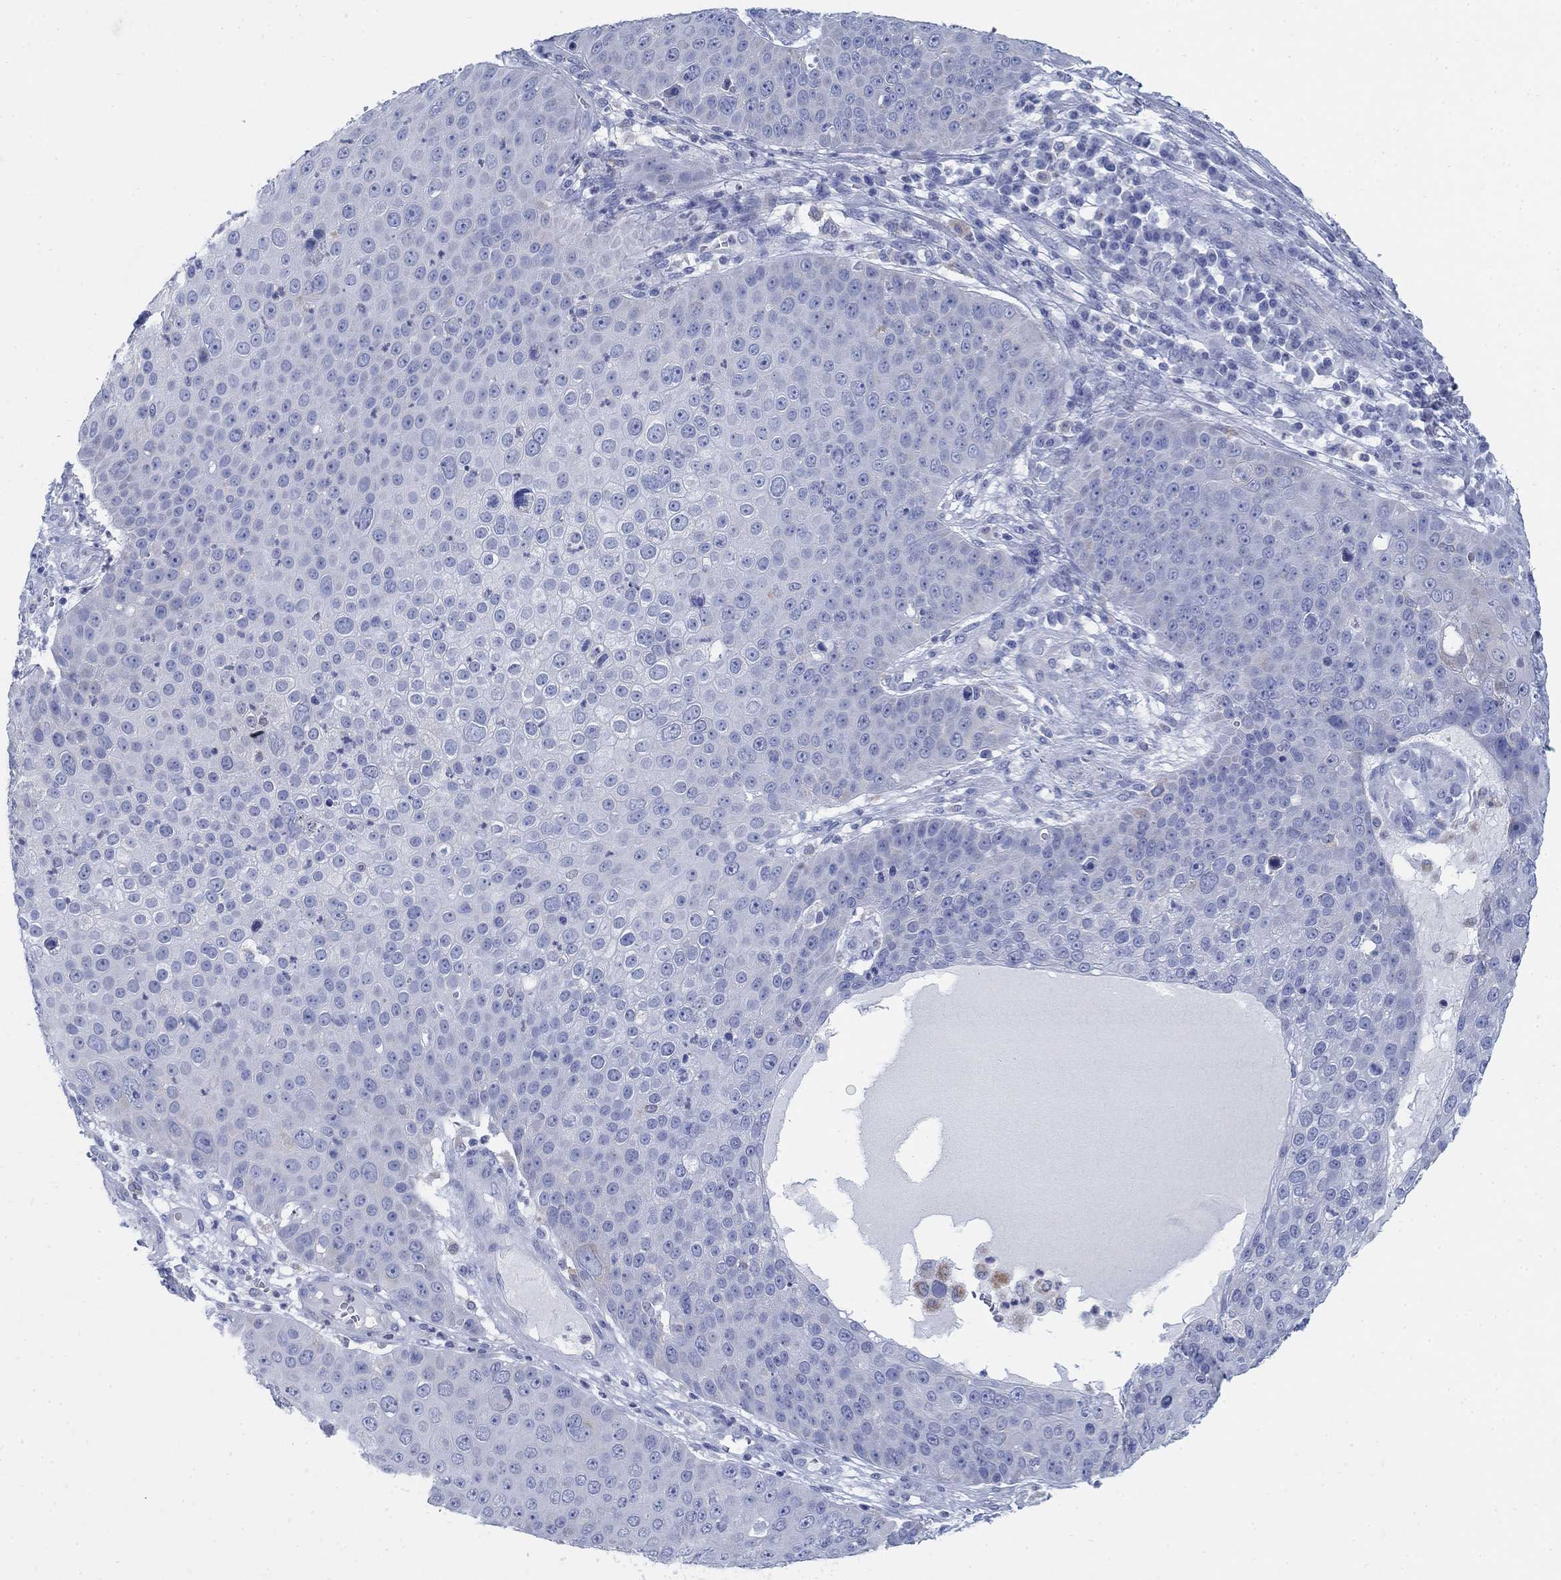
{"staining": {"intensity": "negative", "quantity": "none", "location": "none"}, "tissue": "skin cancer", "cell_type": "Tumor cells", "image_type": "cancer", "snomed": [{"axis": "morphology", "description": "Squamous cell carcinoma, NOS"}, {"axis": "topography", "description": "Skin"}], "caption": "Tumor cells are negative for protein expression in human skin cancer (squamous cell carcinoma). Nuclei are stained in blue.", "gene": "SCCPDH", "patient": {"sex": "male", "age": 71}}